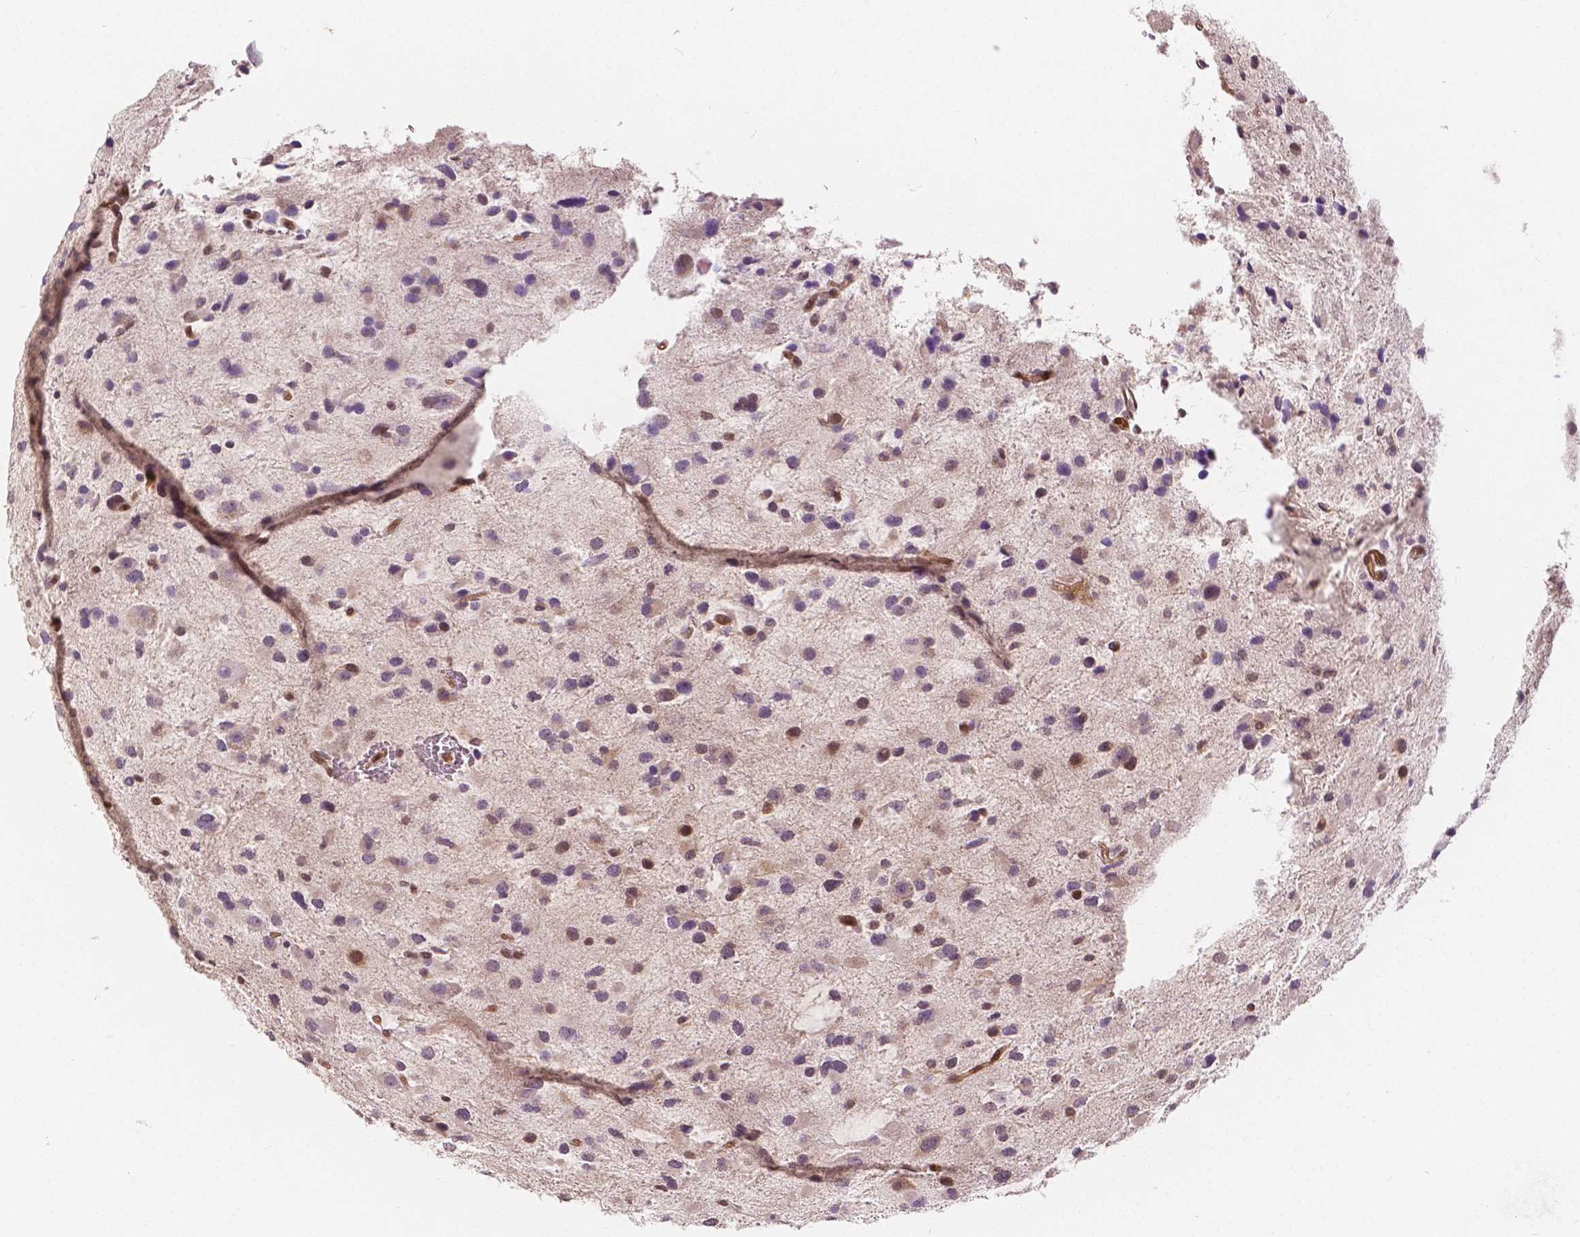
{"staining": {"intensity": "moderate", "quantity": "<25%", "location": "cytoplasmic/membranous,nuclear"}, "tissue": "glioma", "cell_type": "Tumor cells", "image_type": "cancer", "snomed": [{"axis": "morphology", "description": "Glioma, malignant, Low grade"}, {"axis": "topography", "description": "Brain"}], "caption": "High-magnification brightfield microscopy of low-grade glioma (malignant) stained with DAB (brown) and counterstained with hematoxylin (blue). tumor cells exhibit moderate cytoplasmic/membranous and nuclear expression is present in approximately<25% of cells.", "gene": "NAPRT", "patient": {"sex": "female", "age": 32}}